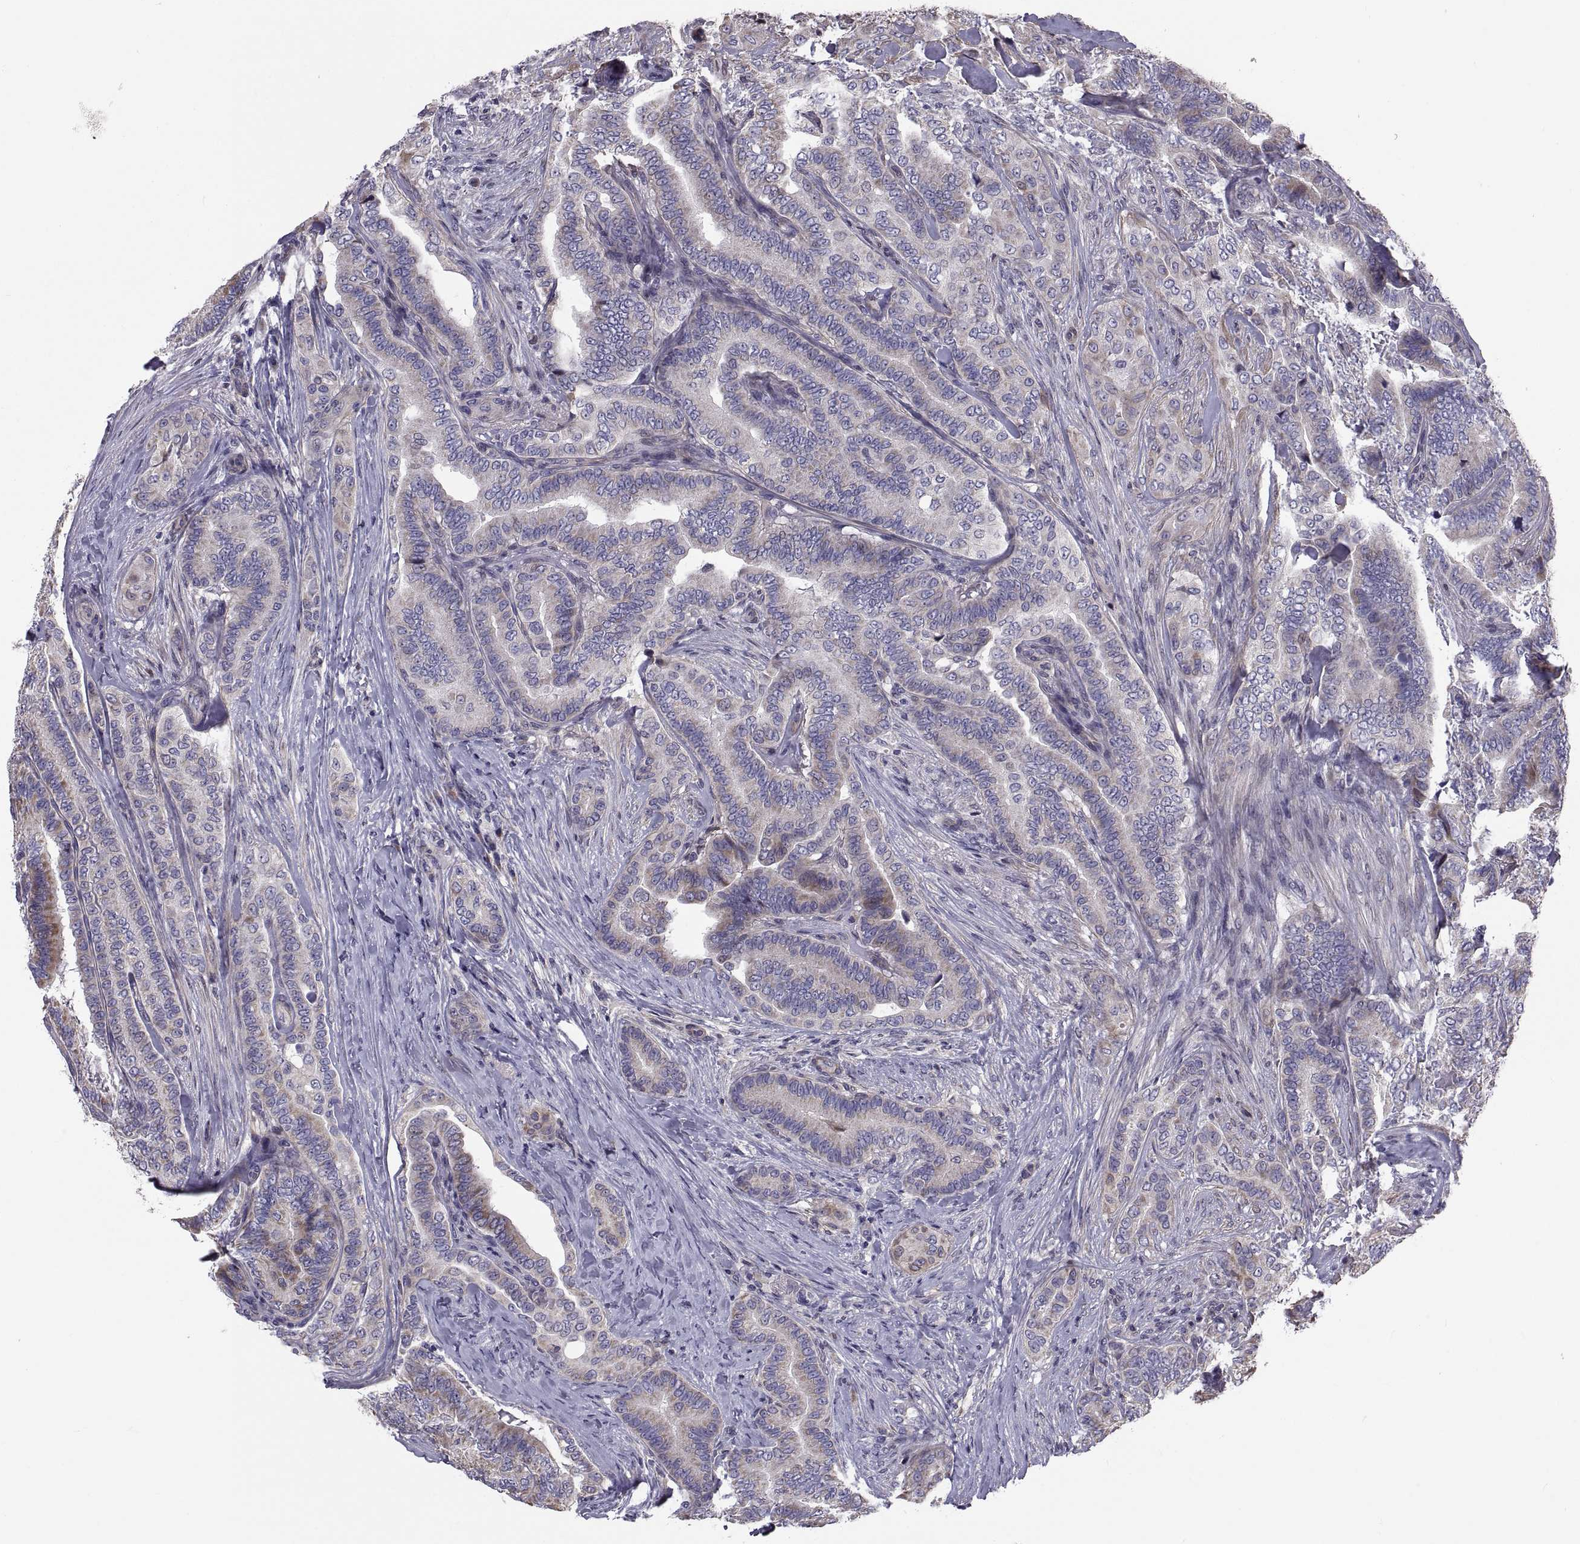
{"staining": {"intensity": "moderate", "quantity": "<25%", "location": "cytoplasmic/membranous"}, "tissue": "thyroid cancer", "cell_type": "Tumor cells", "image_type": "cancer", "snomed": [{"axis": "morphology", "description": "Papillary adenocarcinoma, NOS"}, {"axis": "topography", "description": "Thyroid gland"}], "caption": "Moderate cytoplasmic/membranous positivity for a protein is identified in approximately <25% of tumor cells of thyroid cancer (papillary adenocarcinoma) using immunohistochemistry.", "gene": "ANO1", "patient": {"sex": "male", "age": 61}}